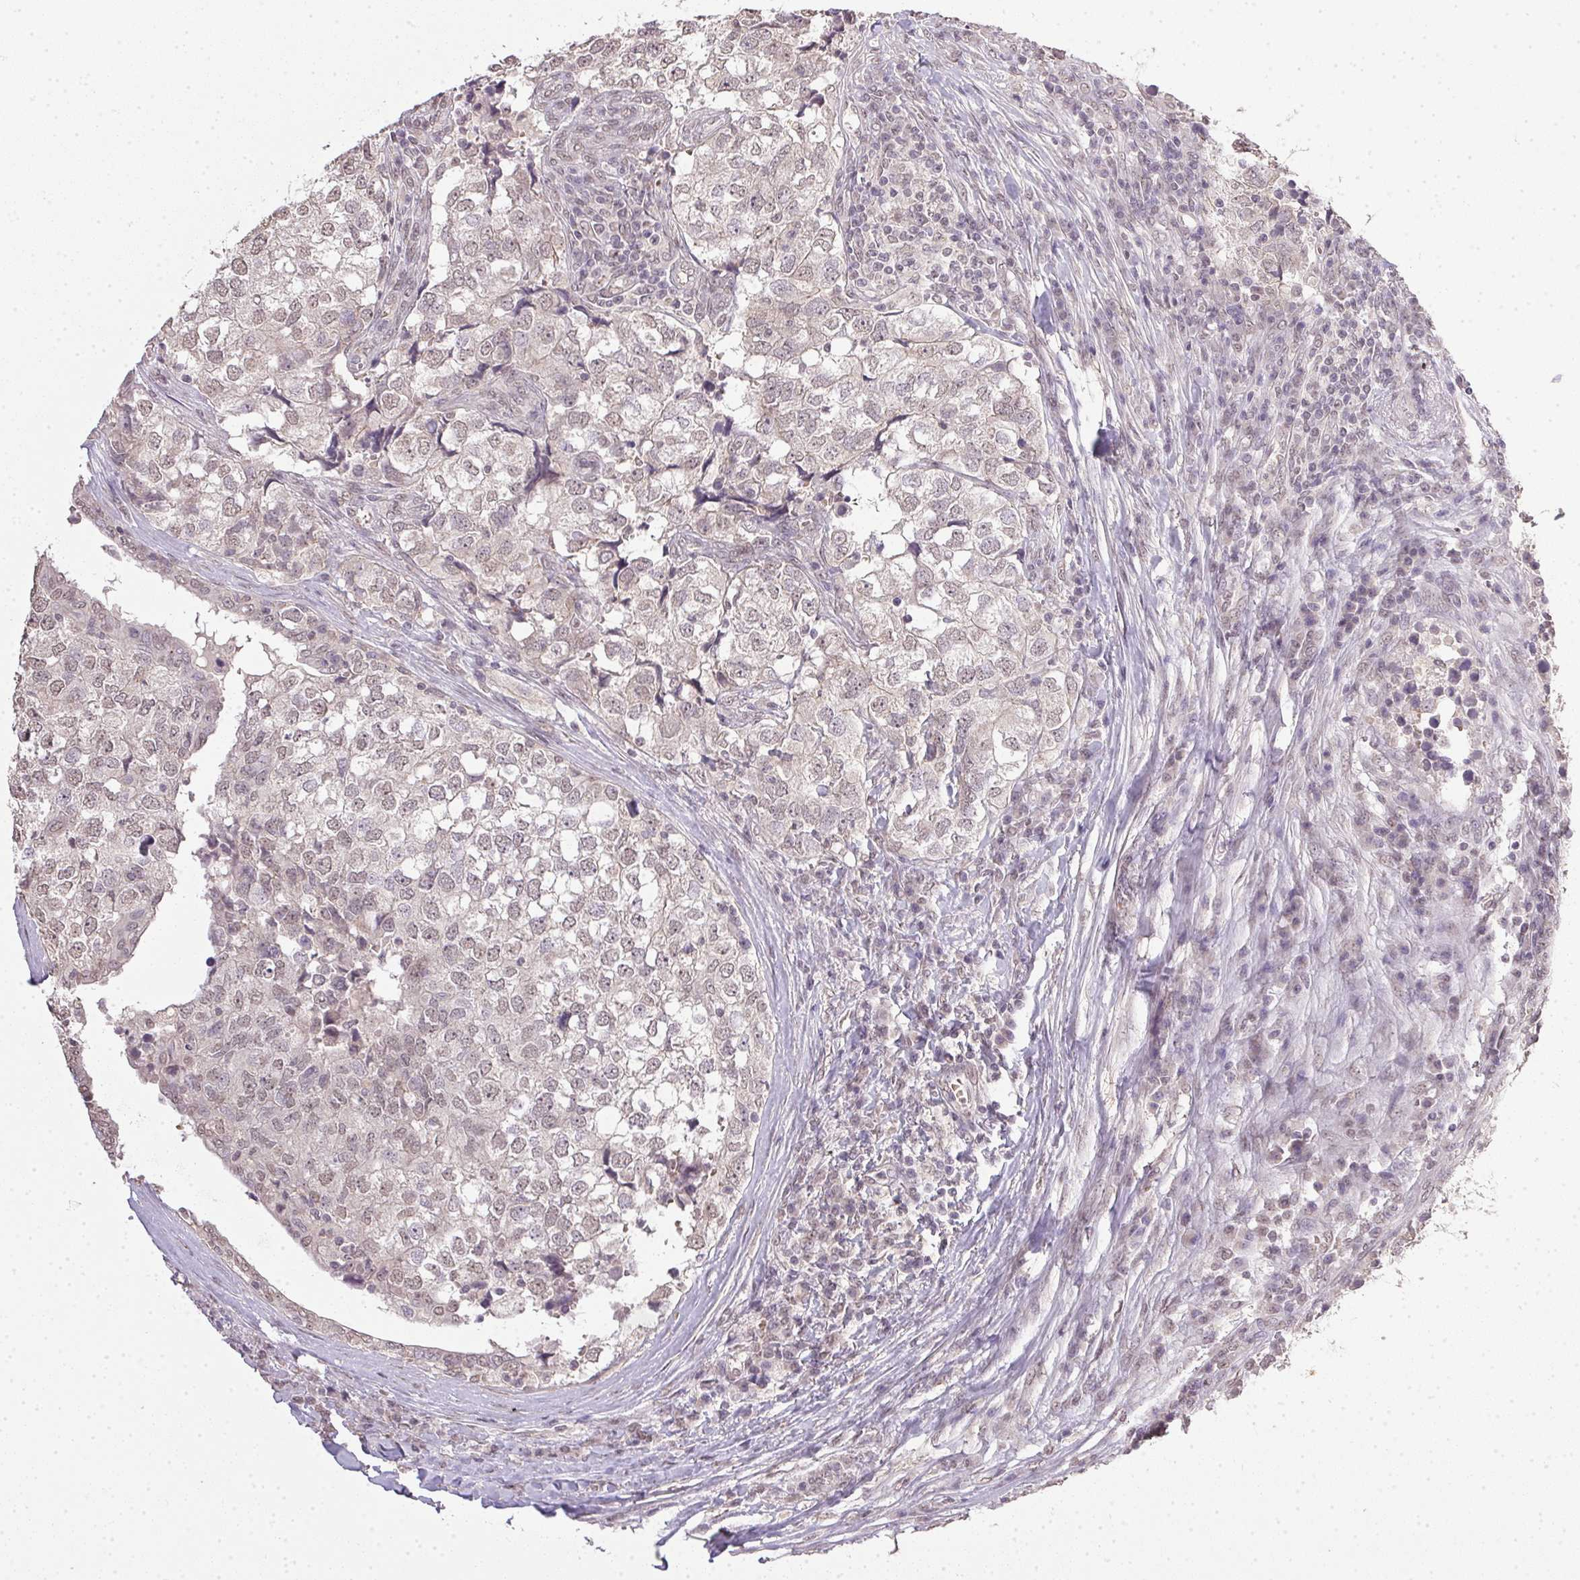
{"staining": {"intensity": "weak", "quantity": "<25%", "location": "nuclear"}, "tissue": "breast cancer", "cell_type": "Tumor cells", "image_type": "cancer", "snomed": [{"axis": "morphology", "description": "Duct carcinoma"}, {"axis": "topography", "description": "Breast"}], "caption": "There is no significant staining in tumor cells of infiltrating ductal carcinoma (breast).", "gene": "PPP4R4", "patient": {"sex": "female", "age": 30}}